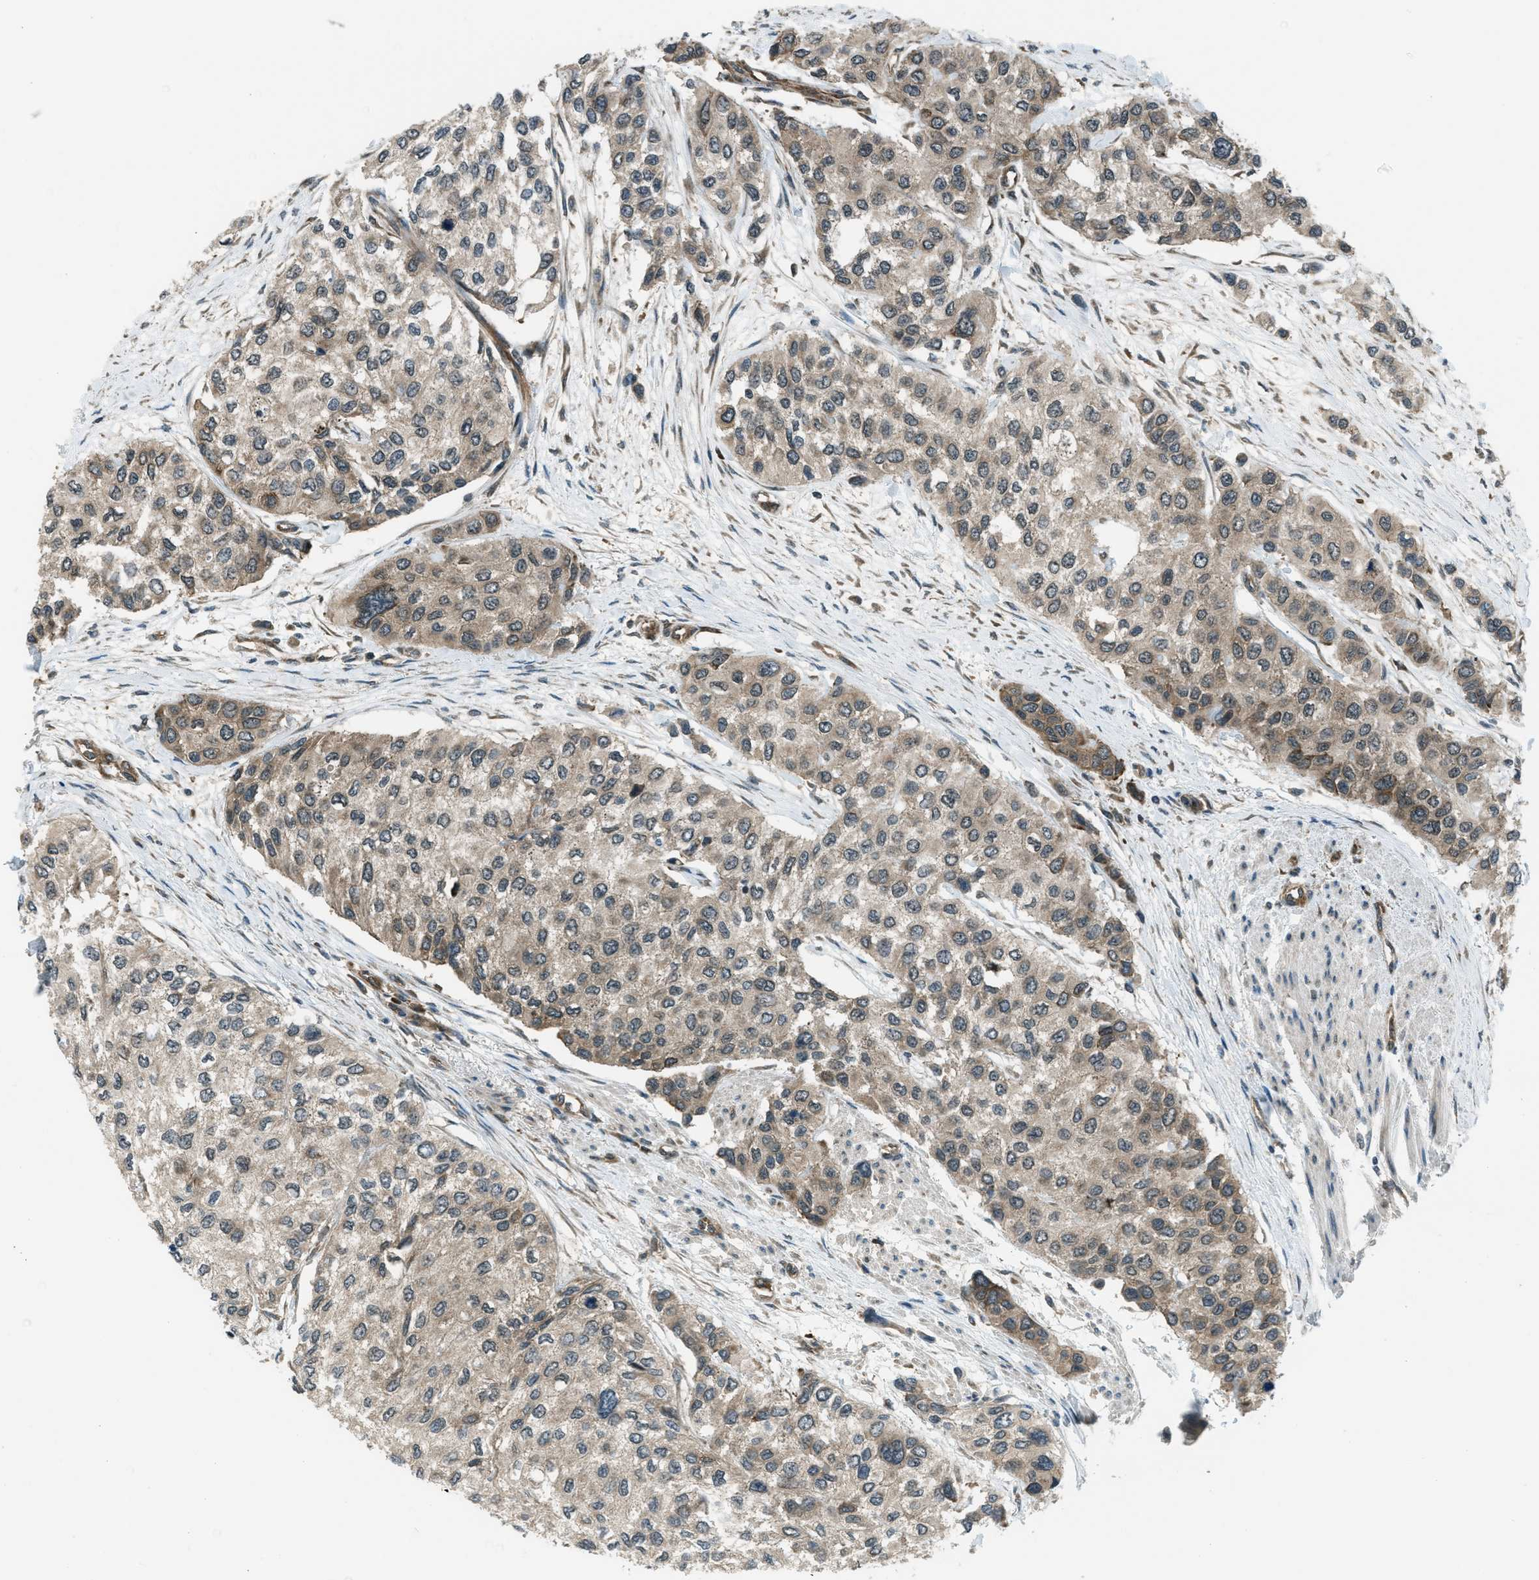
{"staining": {"intensity": "moderate", "quantity": ">75%", "location": "cytoplasmic/membranous"}, "tissue": "urothelial cancer", "cell_type": "Tumor cells", "image_type": "cancer", "snomed": [{"axis": "morphology", "description": "Urothelial carcinoma, High grade"}, {"axis": "topography", "description": "Urinary bladder"}], "caption": "DAB immunohistochemical staining of human high-grade urothelial carcinoma reveals moderate cytoplasmic/membranous protein expression in about >75% of tumor cells.", "gene": "ASAP2", "patient": {"sex": "female", "age": 56}}